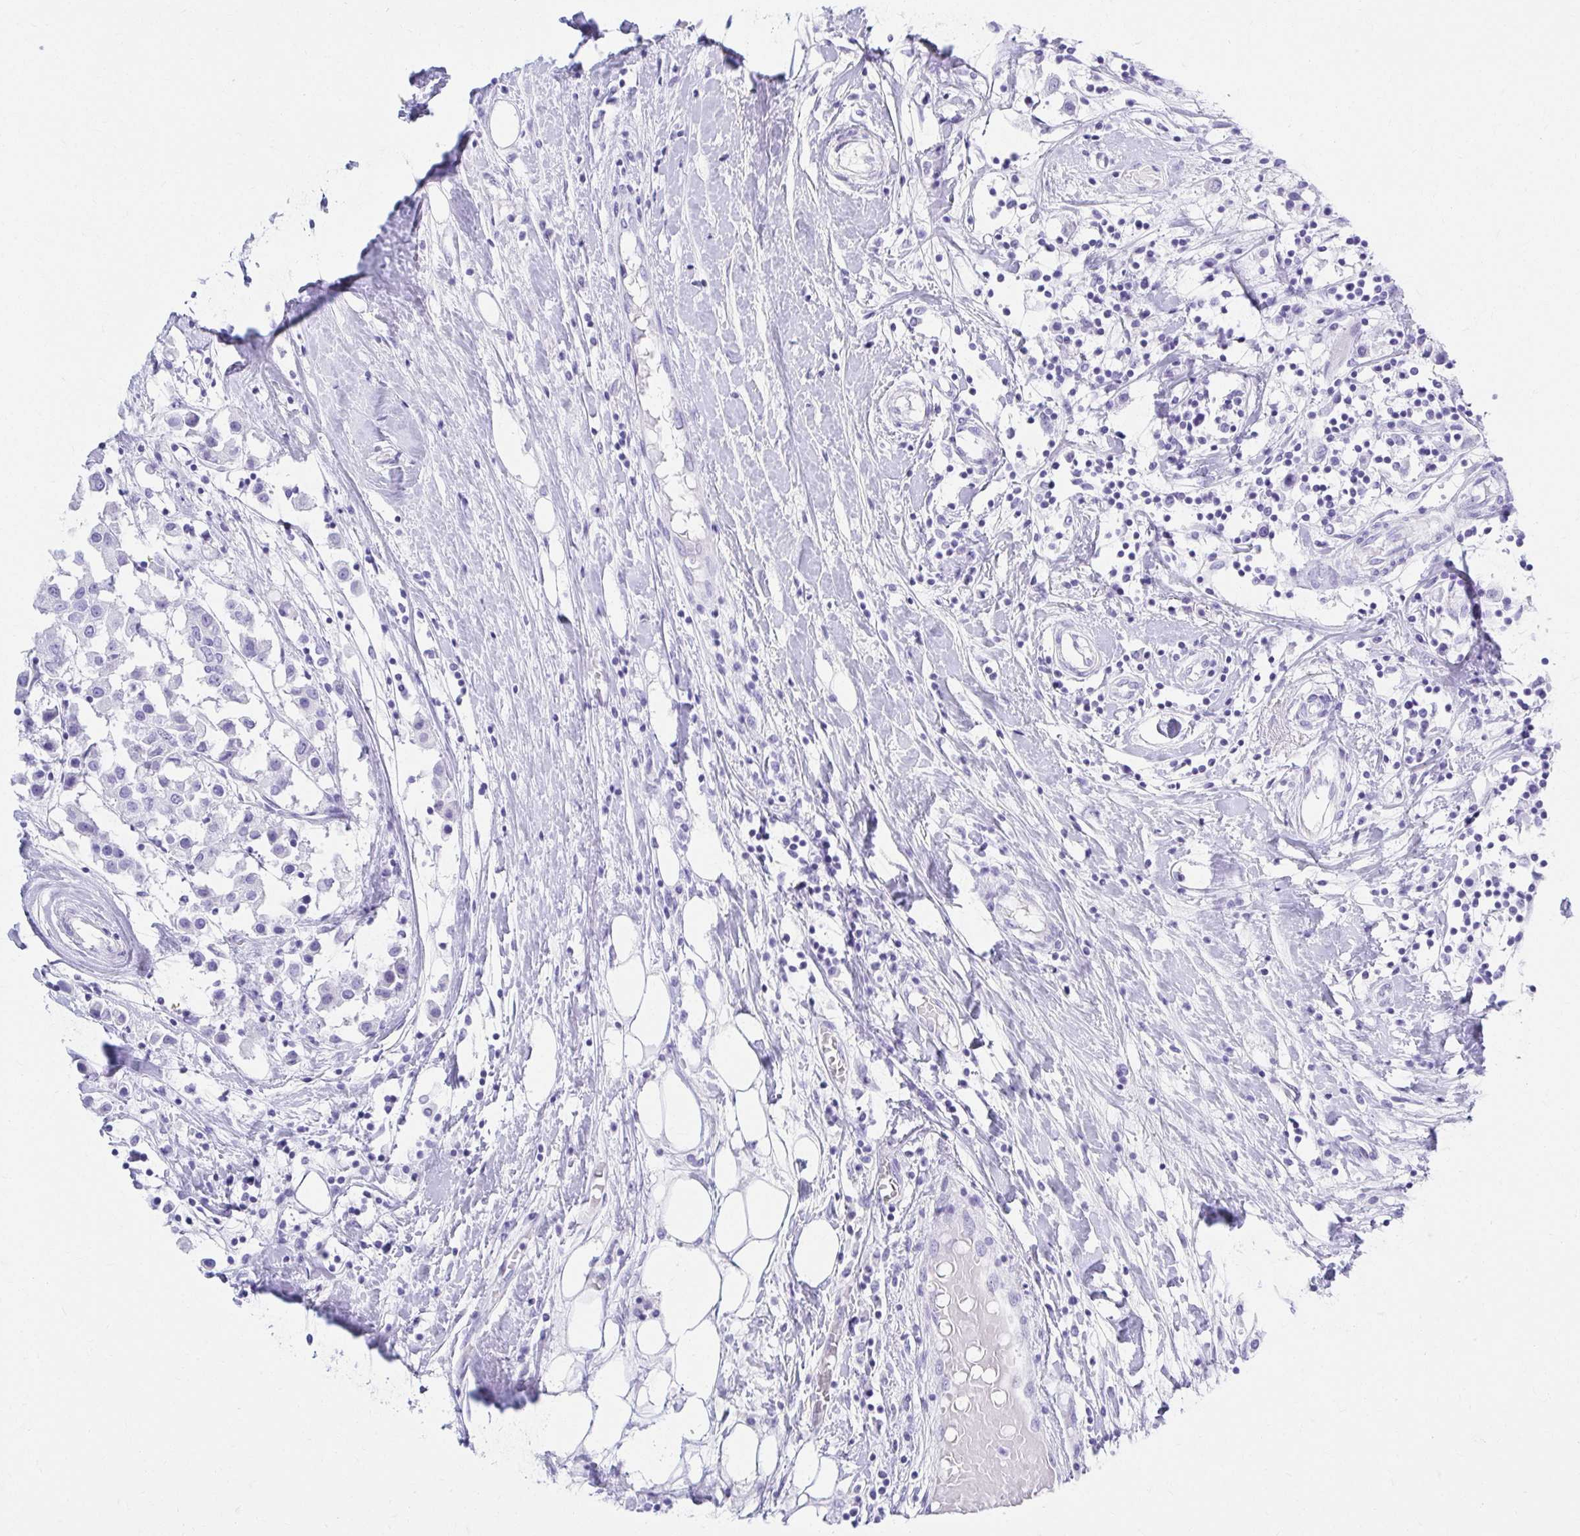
{"staining": {"intensity": "negative", "quantity": "none", "location": "none"}, "tissue": "breast cancer", "cell_type": "Tumor cells", "image_type": "cancer", "snomed": [{"axis": "morphology", "description": "Duct carcinoma"}, {"axis": "topography", "description": "Breast"}], "caption": "A photomicrograph of human invasive ductal carcinoma (breast) is negative for staining in tumor cells.", "gene": "ATP4B", "patient": {"sex": "female", "age": 61}}